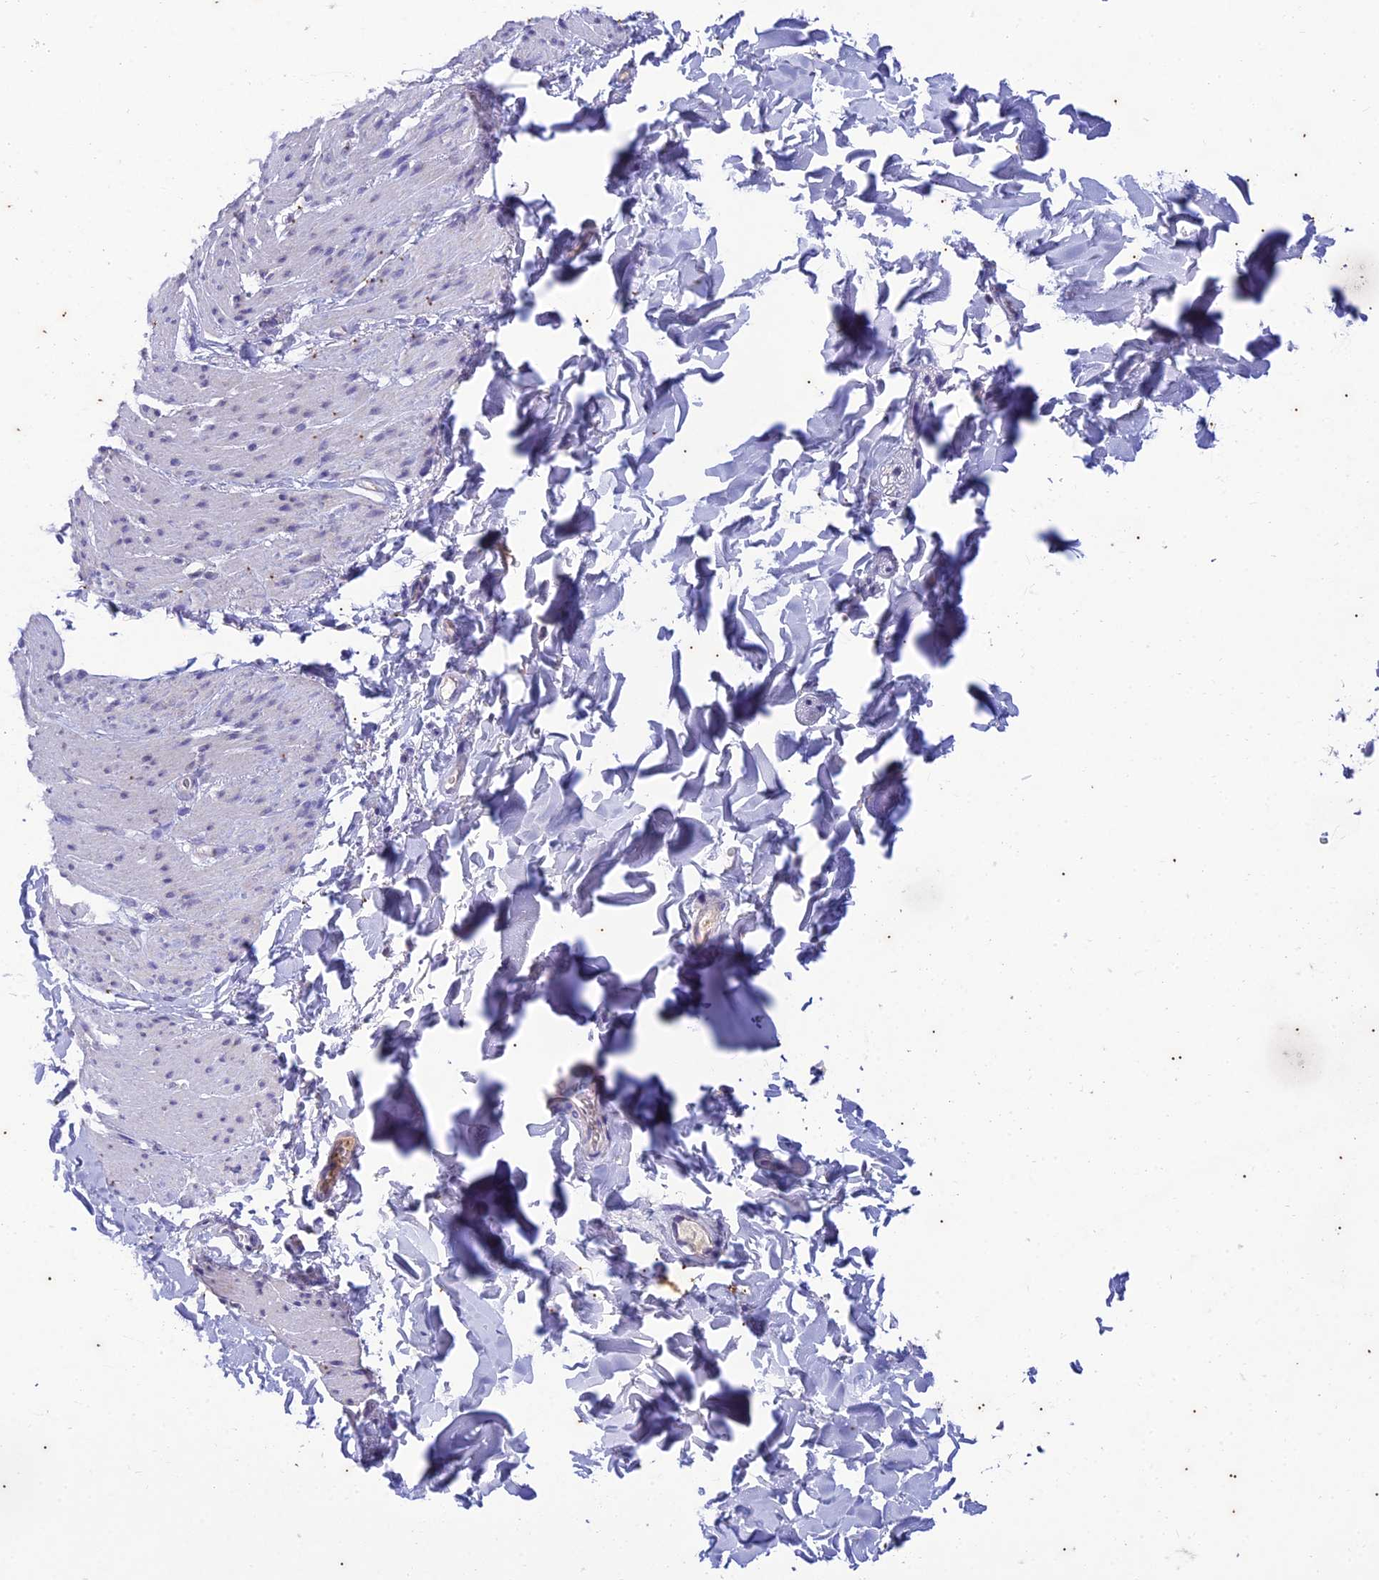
{"staining": {"intensity": "negative", "quantity": "none", "location": "none"}, "tissue": "smooth muscle", "cell_type": "Smooth muscle cells", "image_type": "normal", "snomed": [{"axis": "morphology", "description": "Normal tissue, NOS"}, {"axis": "topography", "description": "Colon"}, {"axis": "topography", "description": "Peripheral nerve tissue"}], "caption": "IHC micrograph of unremarkable smooth muscle stained for a protein (brown), which reveals no positivity in smooth muscle cells.", "gene": "TMEM40", "patient": {"sex": "female", "age": 61}}